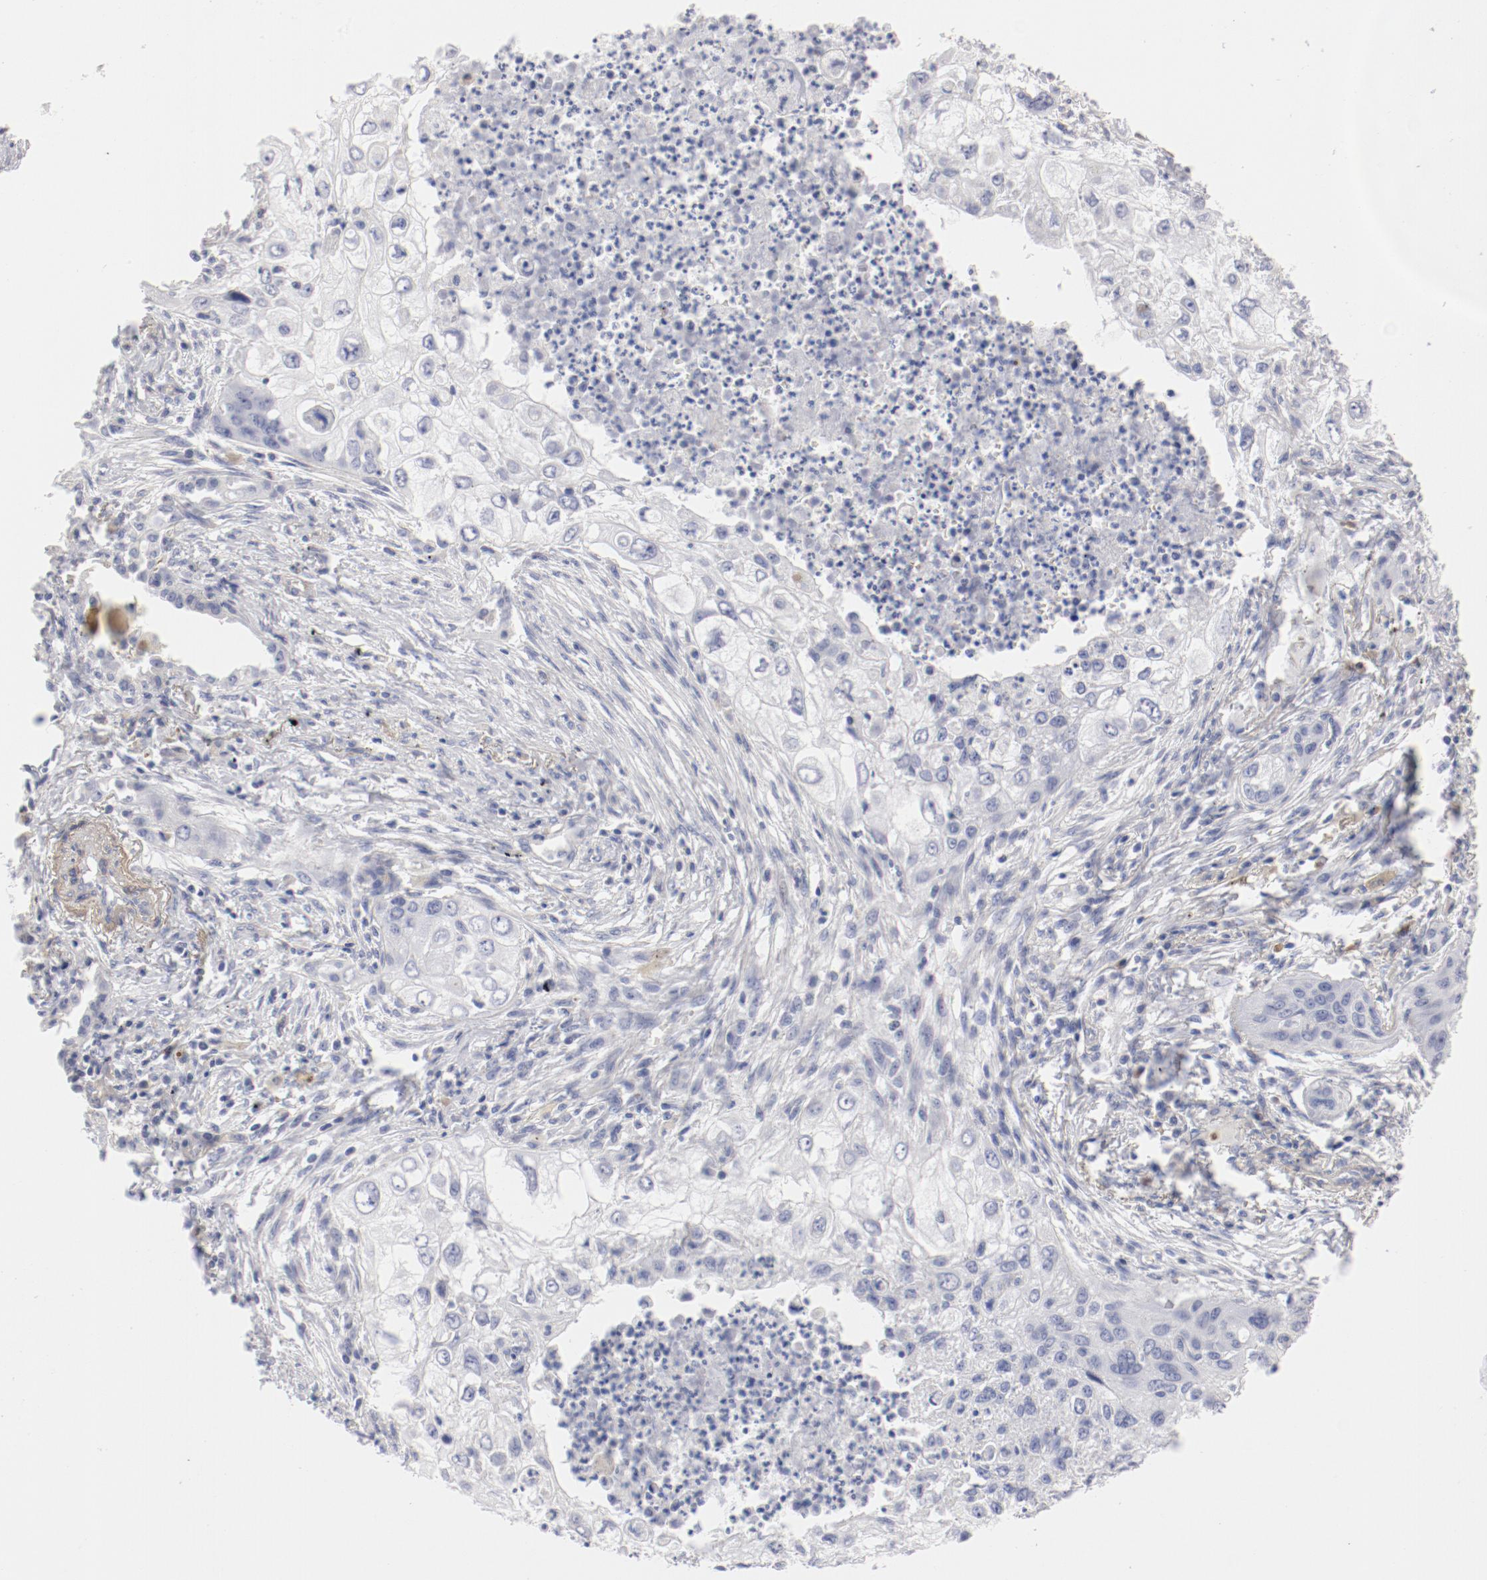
{"staining": {"intensity": "negative", "quantity": "none", "location": "none"}, "tissue": "lung cancer", "cell_type": "Tumor cells", "image_type": "cancer", "snomed": [{"axis": "morphology", "description": "Squamous cell carcinoma, NOS"}, {"axis": "topography", "description": "Lung"}], "caption": "This is an IHC image of human lung cancer (squamous cell carcinoma). There is no expression in tumor cells.", "gene": "LAX1", "patient": {"sex": "male", "age": 71}}